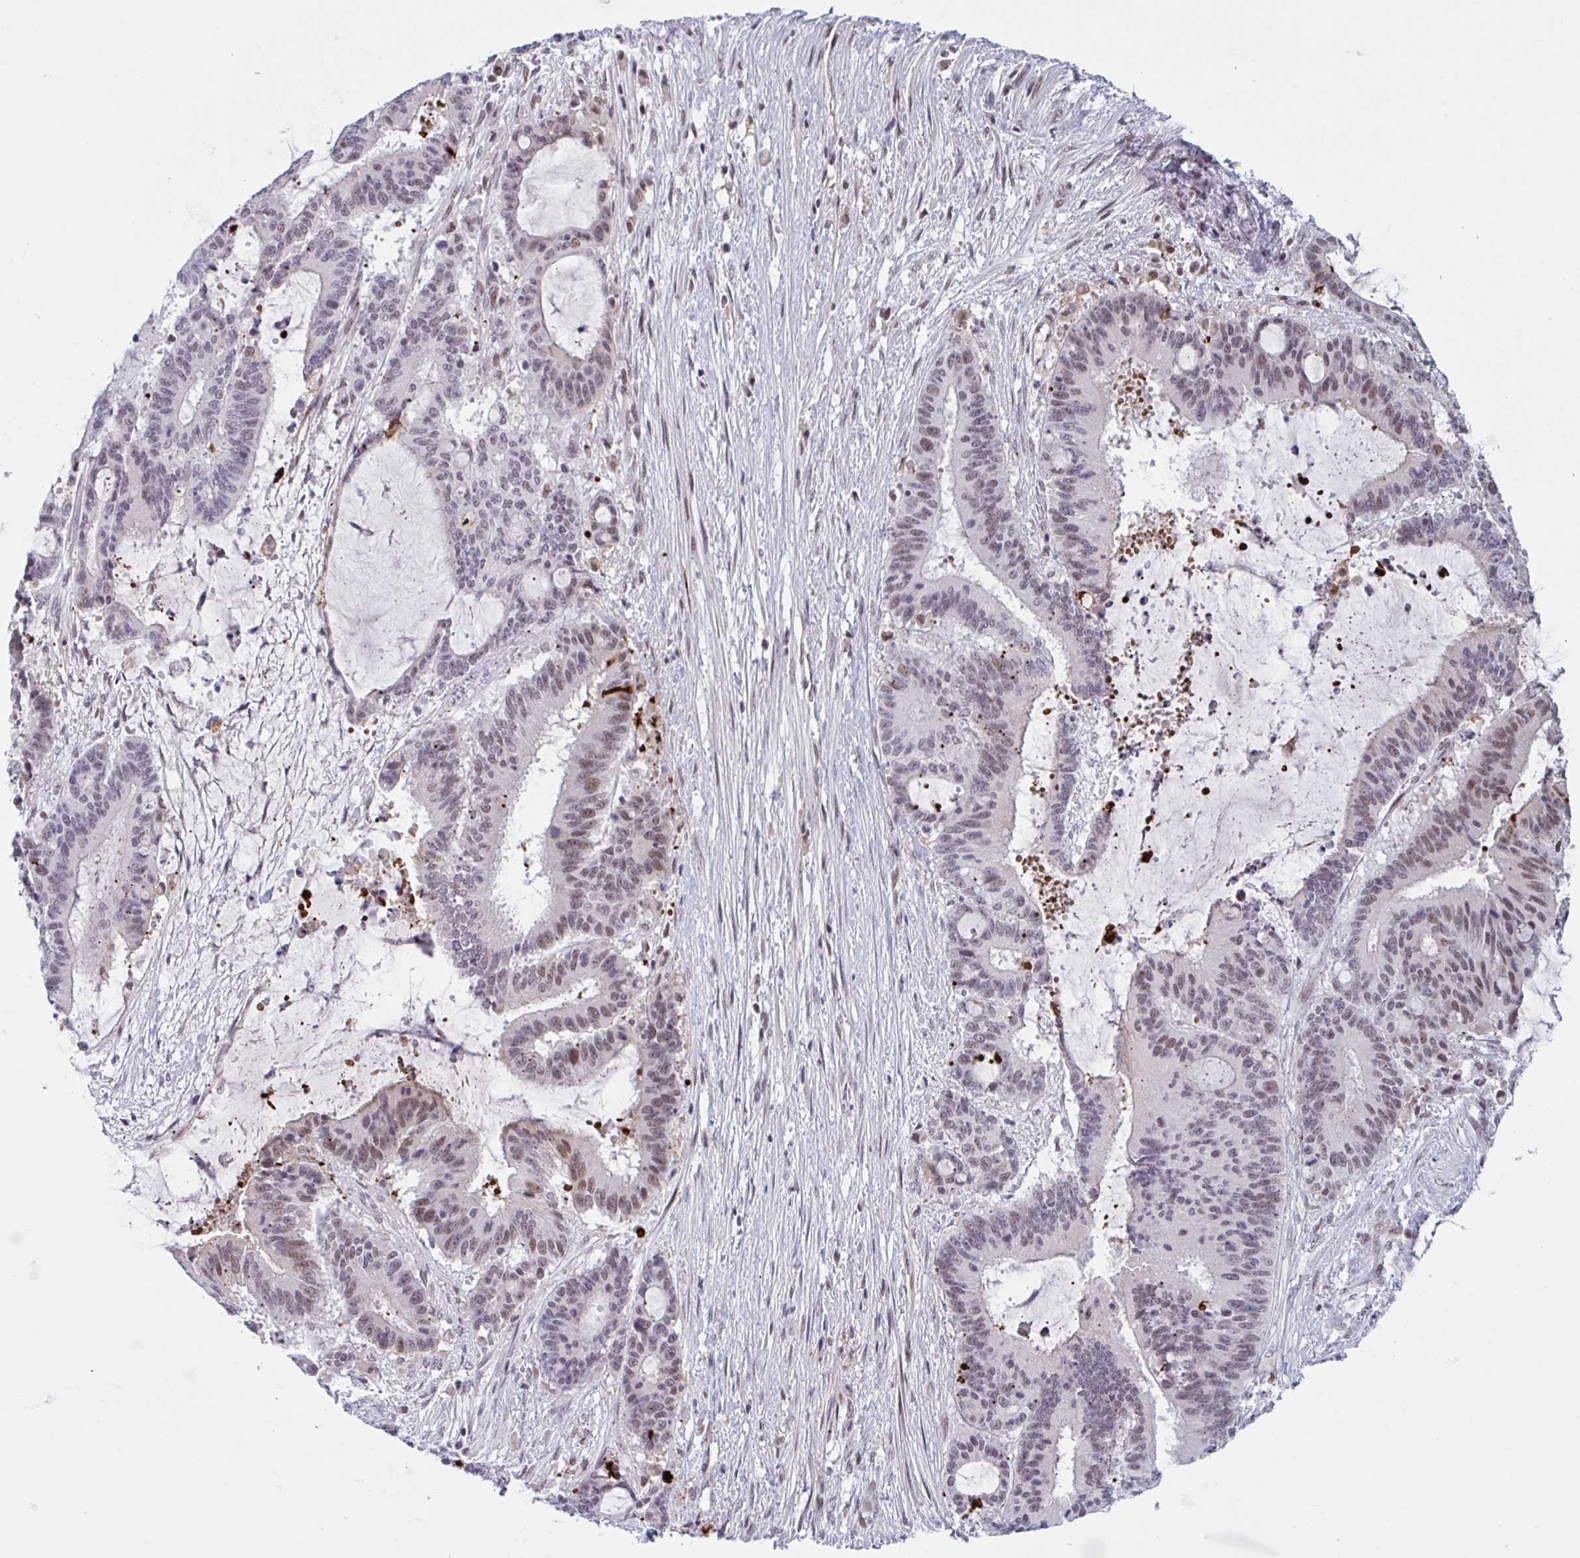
{"staining": {"intensity": "moderate", "quantity": "25%-75%", "location": "nuclear"}, "tissue": "liver cancer", "cell_type": "Tumor cells", "image_type": "cancer", "snomed": [{"axis": "morphology", "description": "Normal tissue, NOS"}, {"axis": "morphology", "description": "Cholangiocarcinoma"}, {"axis": "topography", "description": "Liver"}, {"axis": "topography", "description": "Peripheral nerve tissue"}], "caption": "An immunohistochemistry micrograph of tumor tissue is shown. Protein staining in brown labels moderate nuclear positivity in cholangiocarcinoma (liver) within tumor cells.", "gene": "PLG", "patient": {"sex": "female", "age": 73}}